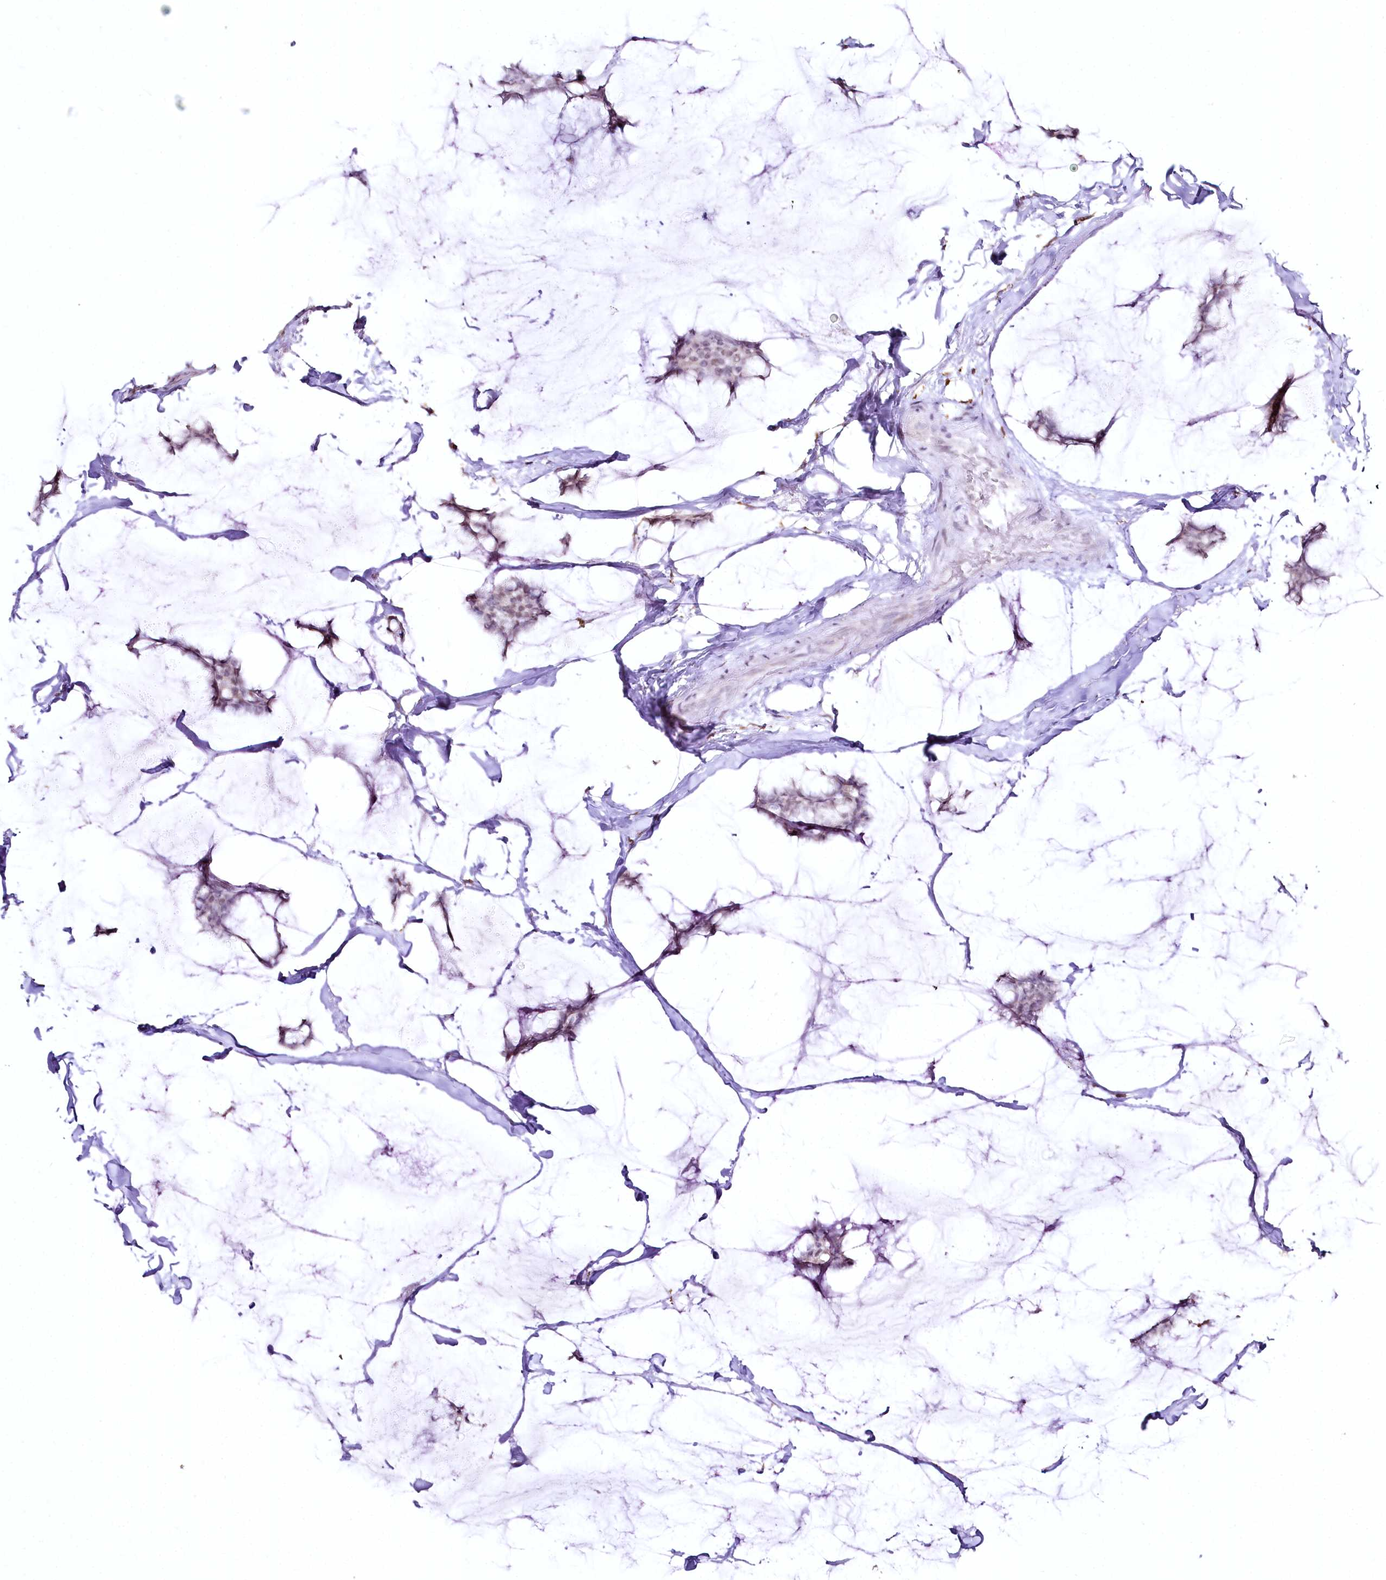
{"staining": {"intensity": "negative", "quantity": "none", "location": "none"}, "tissue": "breast cancer", "cell_type": "Tumor cells", "image_type": "cancer", "snomed": [{"axis": "morphology", "description": "Duct carcinoma"}, {"axis": "topography", "description": "Breast"}], "caption": "Immunohistochemistry of human breast intraductal carcinoma shows no expression in tumor cells.", "gene": "DOCK2", "patient": {"sex": "female", "age": 93}}